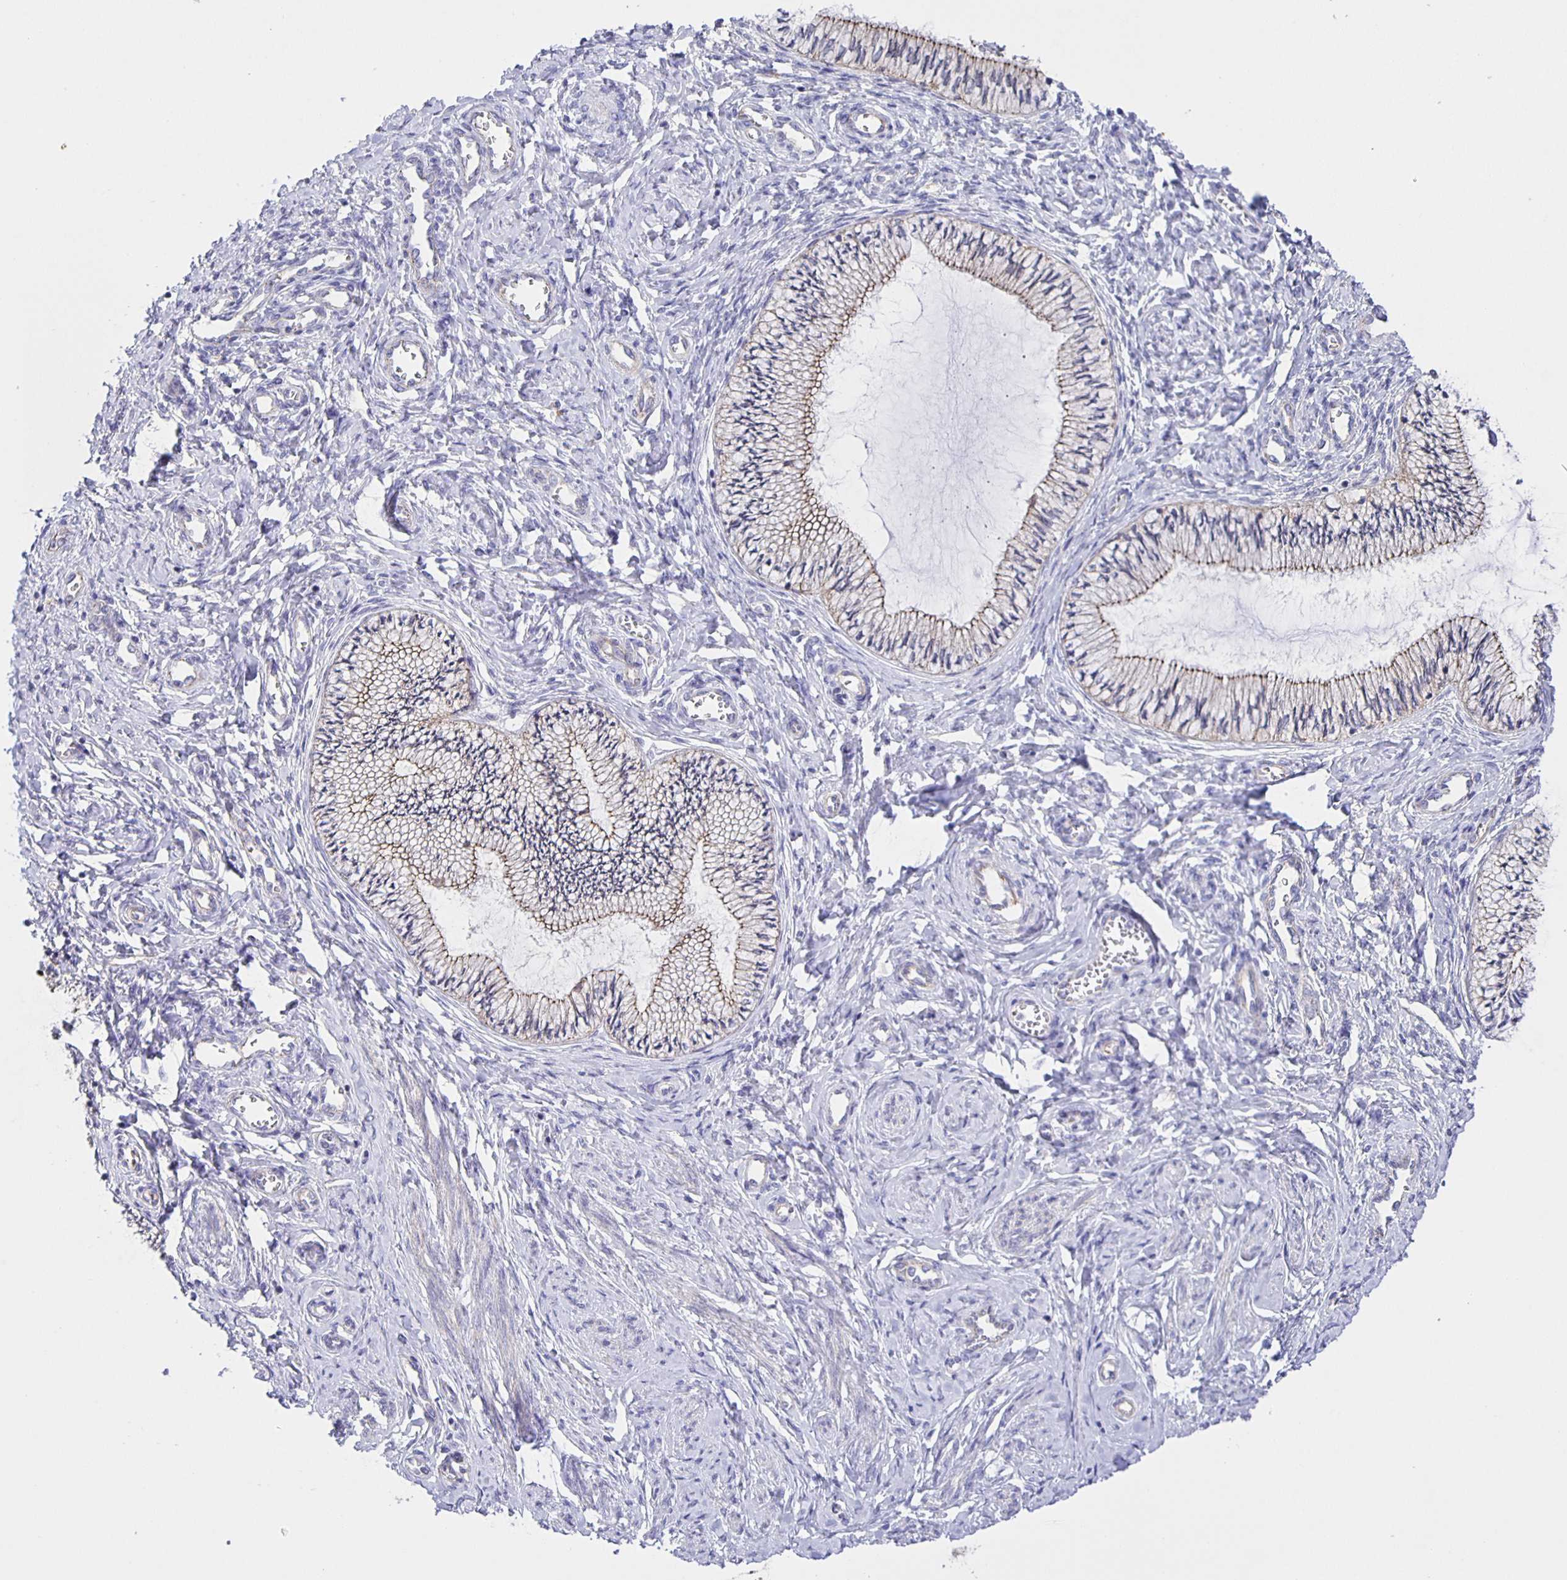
{"staining": {"intensity": "weak", "quantity": "25%-75%", "location": "cytoplasmic/membranous"}, "tissue": "cervix", "cell_type": "Glandular cells", "image_type": "normal", "snomed": [{"axis": "morphology", "description": "Normal tissue, NOS"}, {"axis": "topography", "description": "Cervix"}], "caption": "Unremarkable cervix exhibits weak cytoplasmic/membranous expression in about 25%-75% of glandular cells, visualized by immunohistochemistry. (DAB (3,3'-diaminobenzidine) = brown stain, brightfield microscopy at high magnification).", "gene": "JMJD4", "patient": {"sex": "female", "age": 24}}